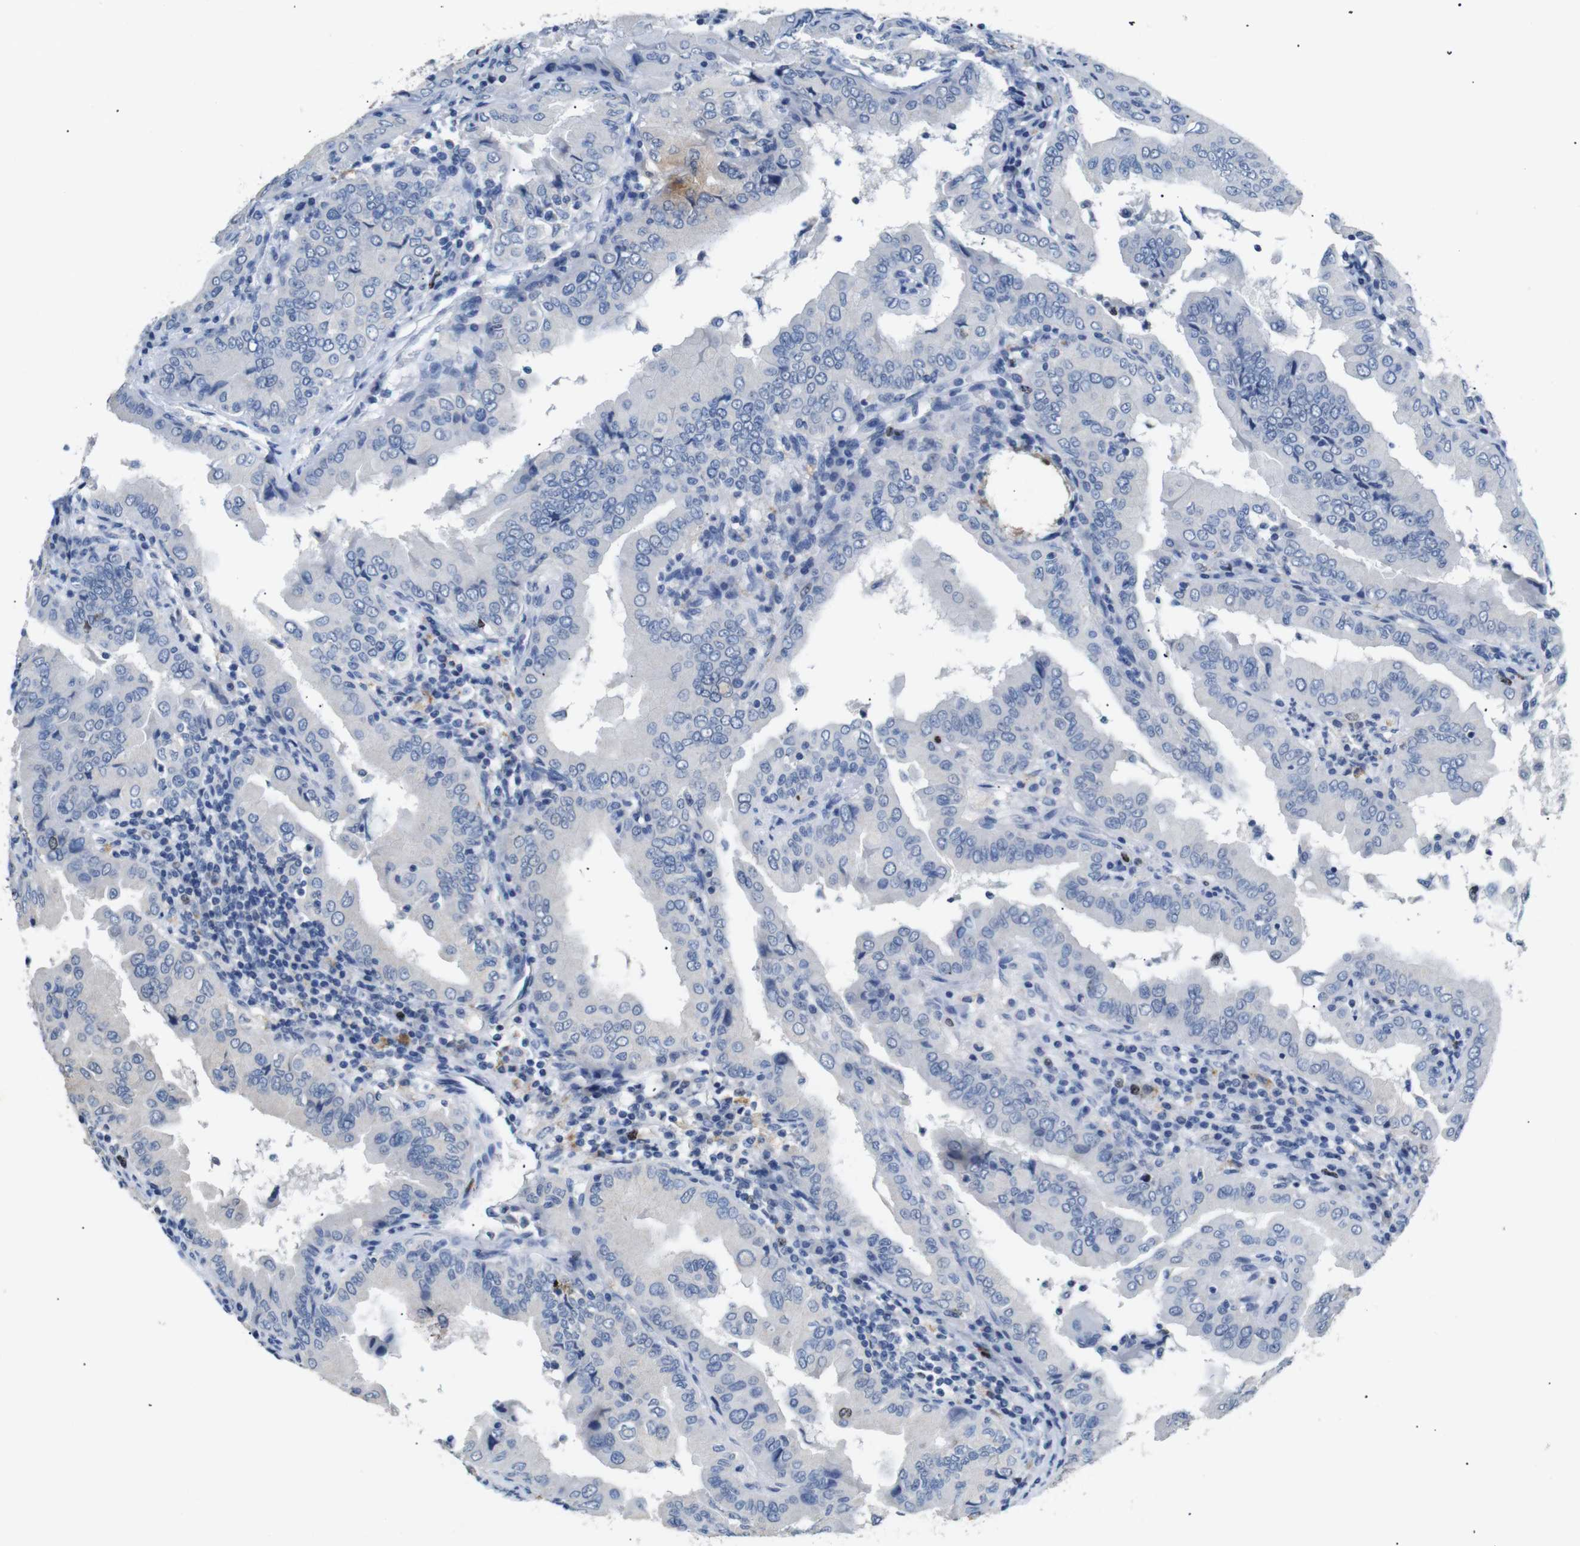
{"staining": {"intensity": "negative", "quantity": "none", "location": "none"}, "tissue": "thyroid cancer", "cell_type": "Tumor cells", "image_type": "cancer", "snomed": [{"axis": "morphology", "description": "Papillary adenocarcinoma, NOS"}, {"axis": "topography", "description": "Thyroid gland"}], "caption": "Papillary adenocarcinoma (thyroid) was stained to show a protein in brown. There is no significant positivity in tumor cells.", "gene": "INCENP", "patient": {"sex": "male", "age": 33}}